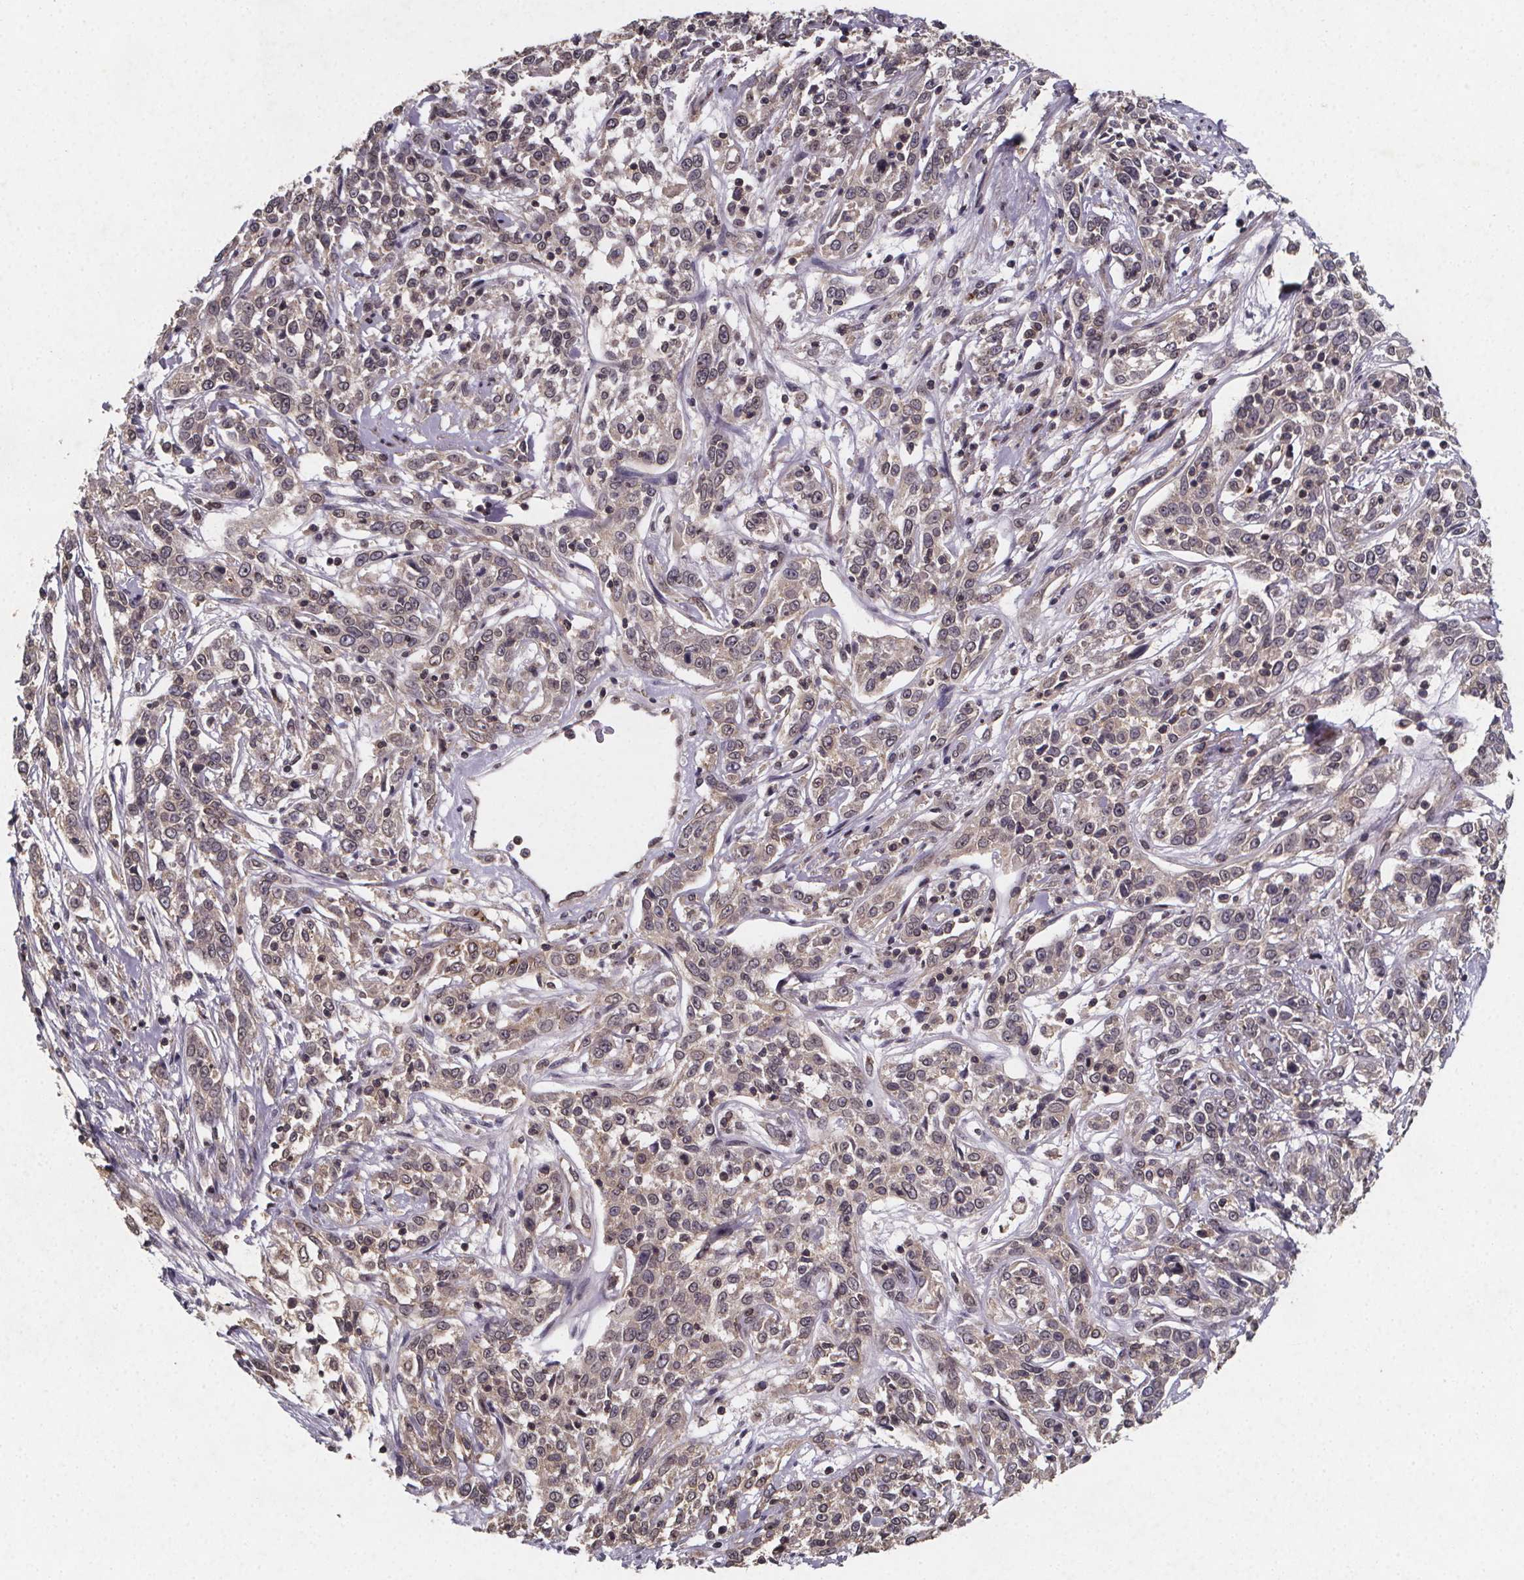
{"staining": {"intensity": "weak", "quantity": "25%-75%", "location": "cytoplasmic/membranous,nuclear"}, "tissue": "cervical cancer", "cell_type": "Tumor cells", "image_type": "cancer", "snomed": [{"axis": "morphology", "description": "Adenocarcinoma, NOS"}, {"axis": "topography", "description": "Cervix"}], "caption": "Cervical cancer (adenocarcinoma) stained with a brown dye reveals weak cytoplasmic/membranous and nuclear positive positivity in approximately 25%-75% of tumor cells.", "gene": "PIERCE2", "patient": {"sex": "female", "age": 40}}